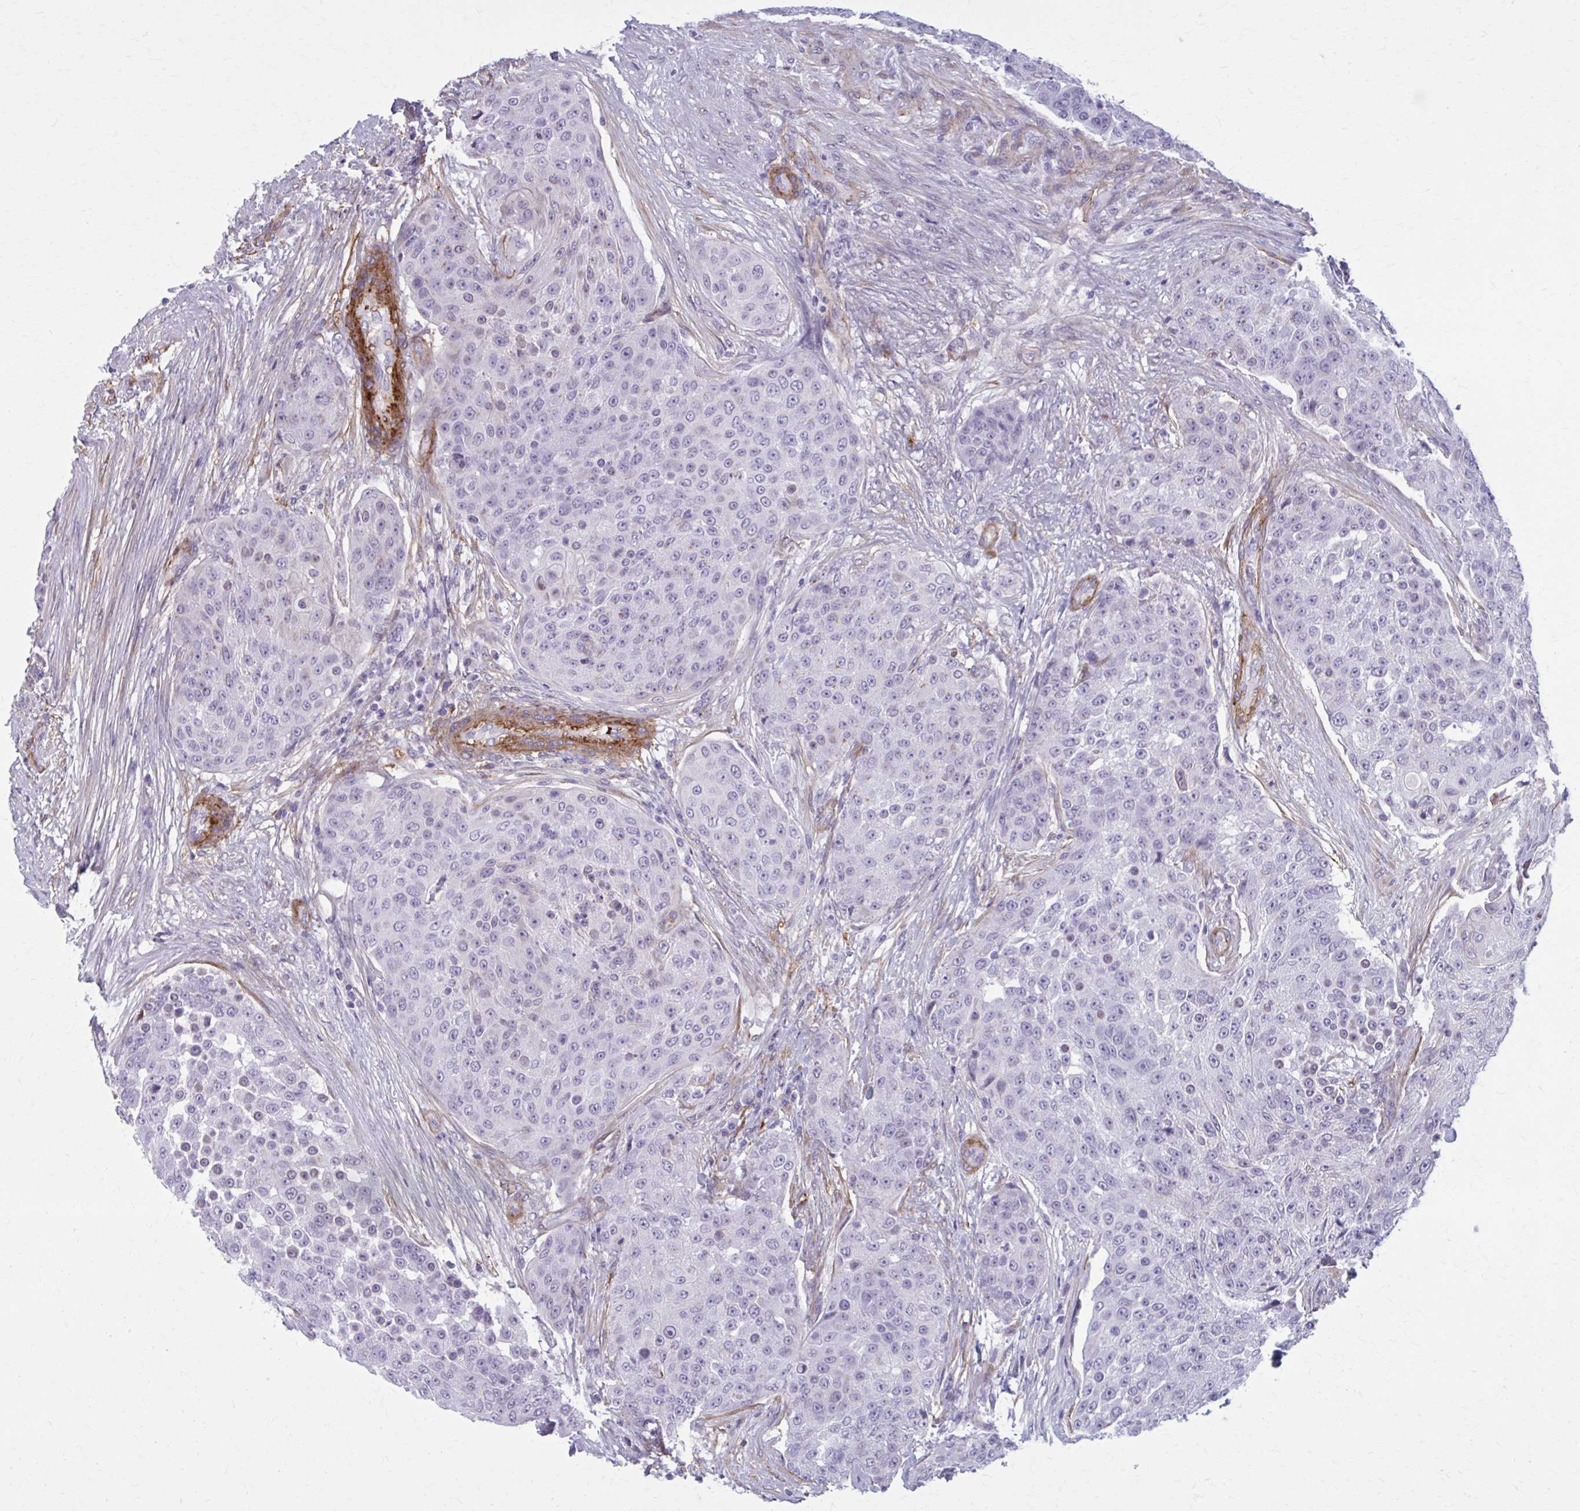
{"staining": {"intensity": "negative", "quantity": "none", "location": "none"}, "tissue": "urothelial cancer", "cell_type": "Tumor cells", "image_type": "cancer", "snomed": [{"axis": "morphology", "description": "Urothelial carcinoma, High grade"}, {"axis": "topography", "description": "Urinary bladder"}], "caption": "Immunohistochemistry (IHC) of urothelial carcinoma (high-grade) displays no expression in tumor cells.", "gene": "AKAP12", "patient": {"sex": "female", "age": 63}}